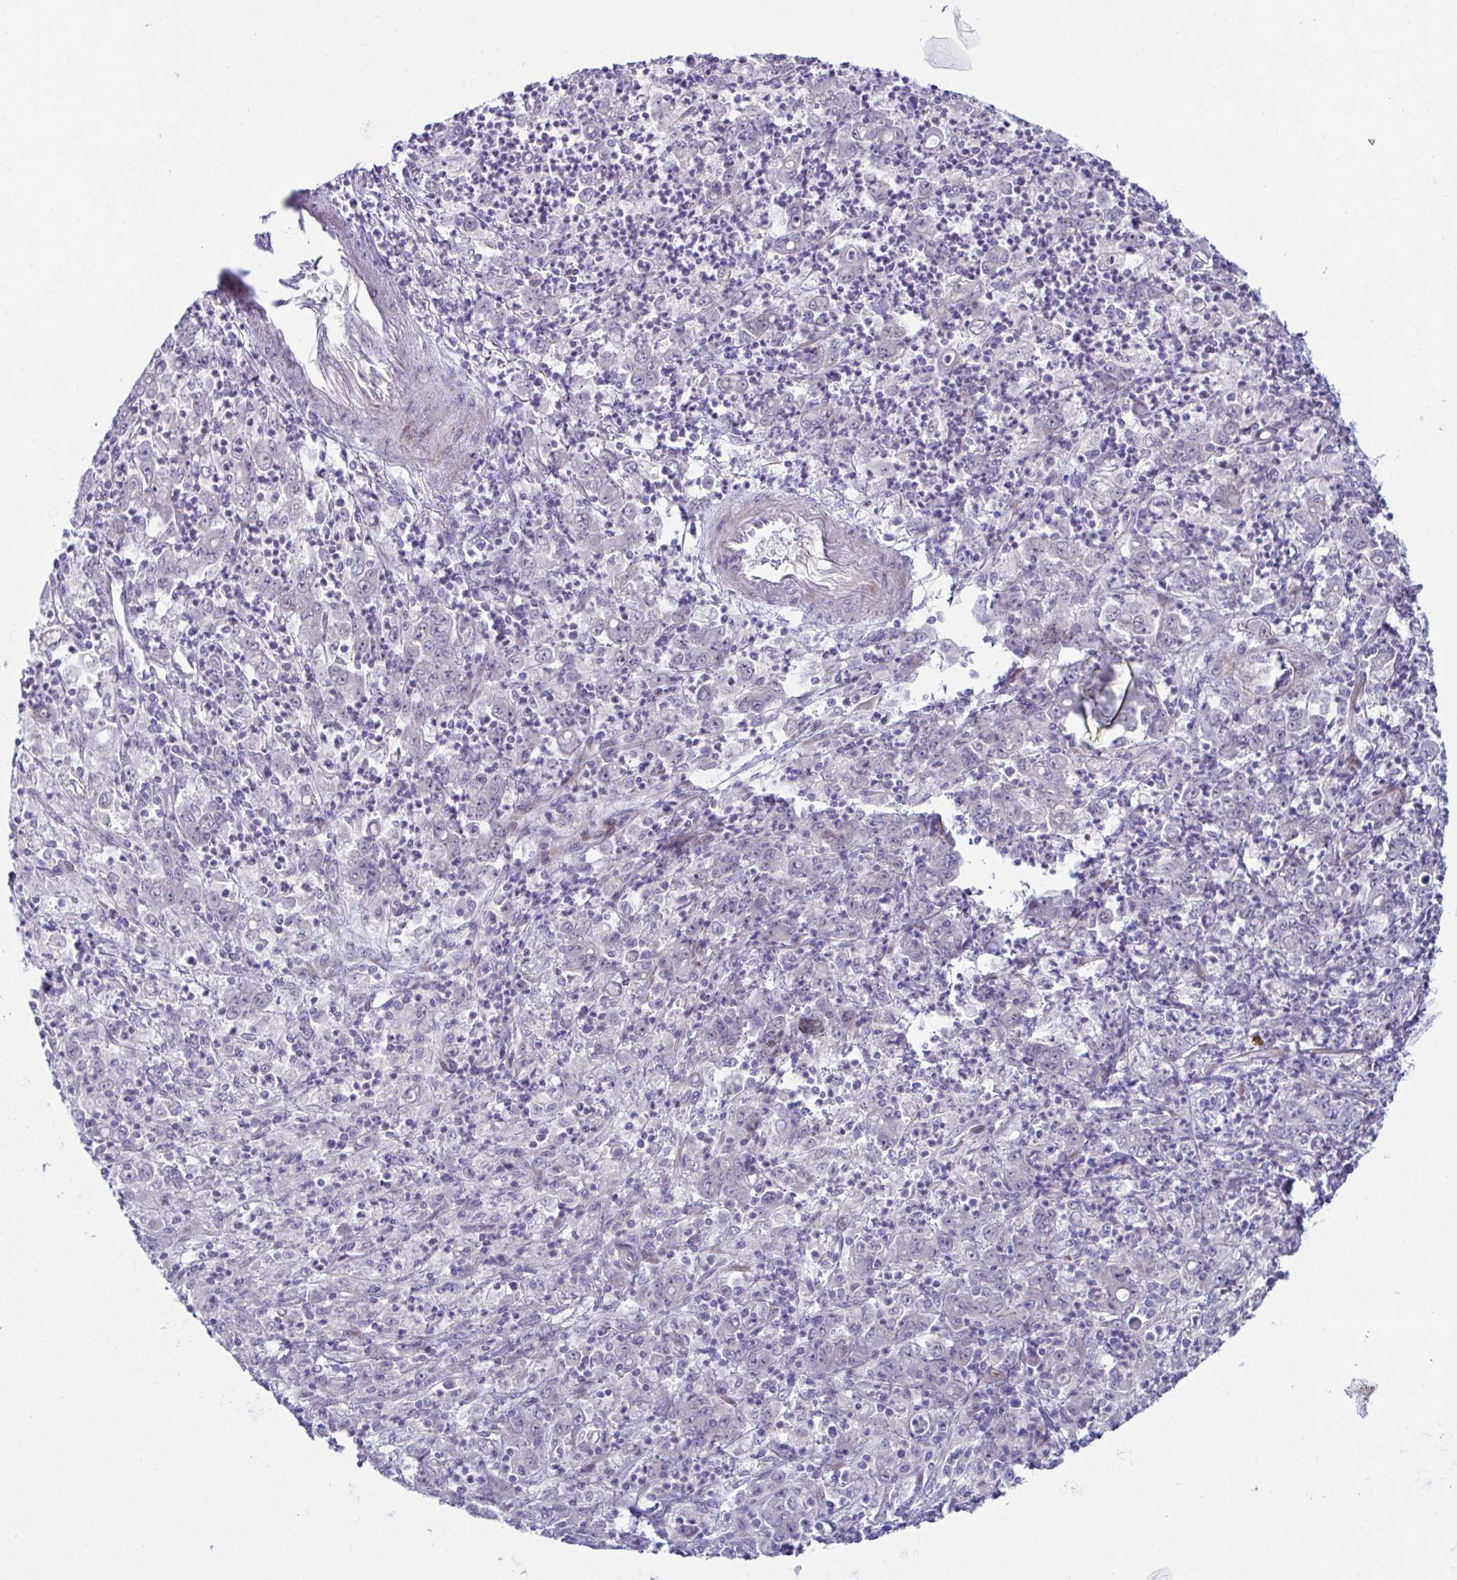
{"staining": {"intensity": "negative", "quantity": "none", "location": "none"}, "tissue": "stomach cancer", "cell_type": "Tumor cells", "image_type": "cancer", "snomed": [{"axis": "morphology", "description": "Adenocarcinoma, NOS"}, {"axis": "topography", "description": "Stomach, lower"}], "caption": "This is an immunohistochemistry (IHC) image of human adenocarcinoma (stomach). There is no positivity in tumor cells.", "gene": "ZNF713", "patient": {"sex": "female", "age": 71}}